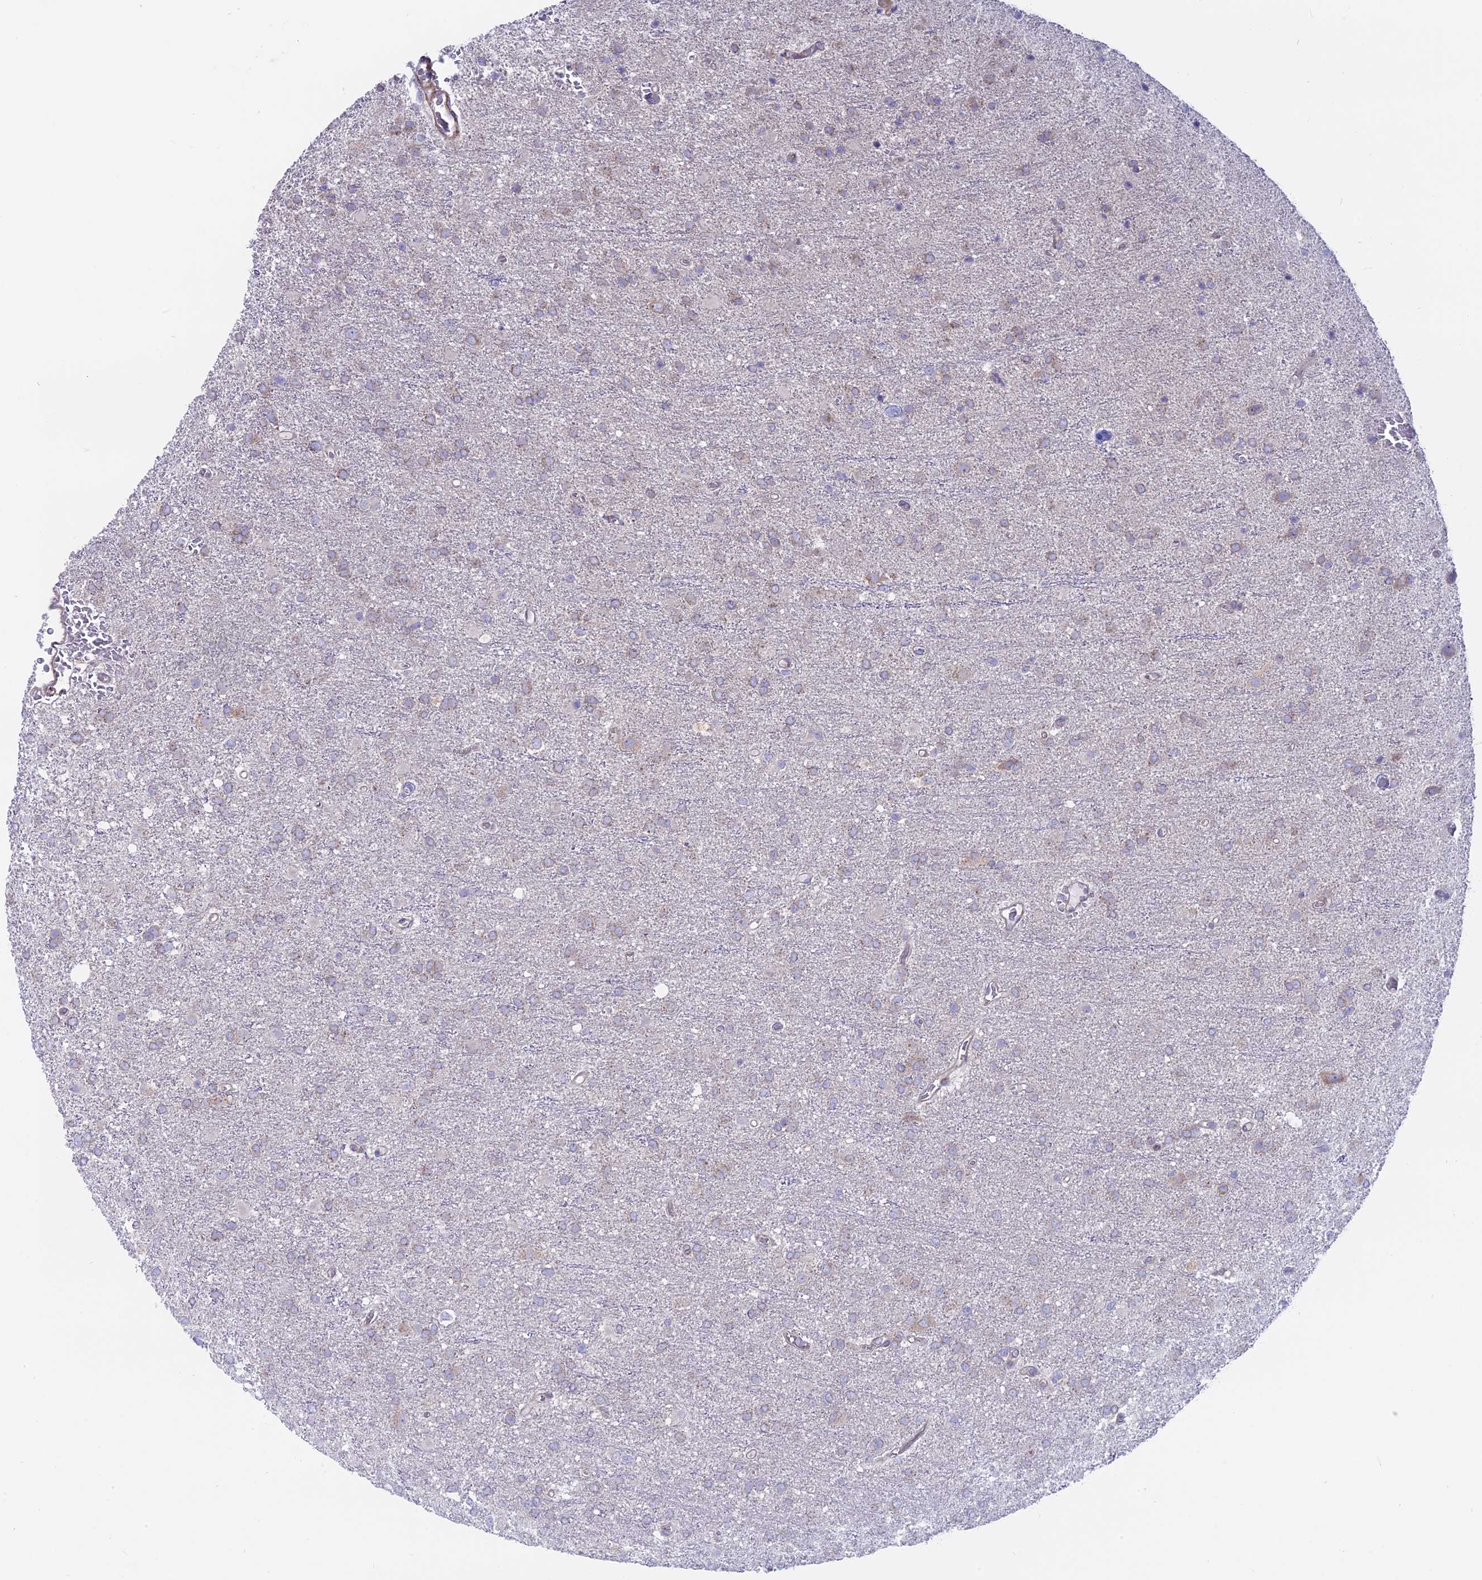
{"staining": {"intensity": "negative", "quantity": "none", "location": "none"}, "tissue": "glioma", "cell_type": "Tumor cells", "image_type": "cancer", "snomed": [{"axis": "morphology", "description": "Glioma, malignant, High grade"}, {"axis": "topography", "description": "Brain"}], "caption": "Human malignant high-grade glioma stained for a protein using IHC demonstrates no staining in tumor cells.", "gene": "MYO5B", "patient": {"sex": "female", "age": 74}}